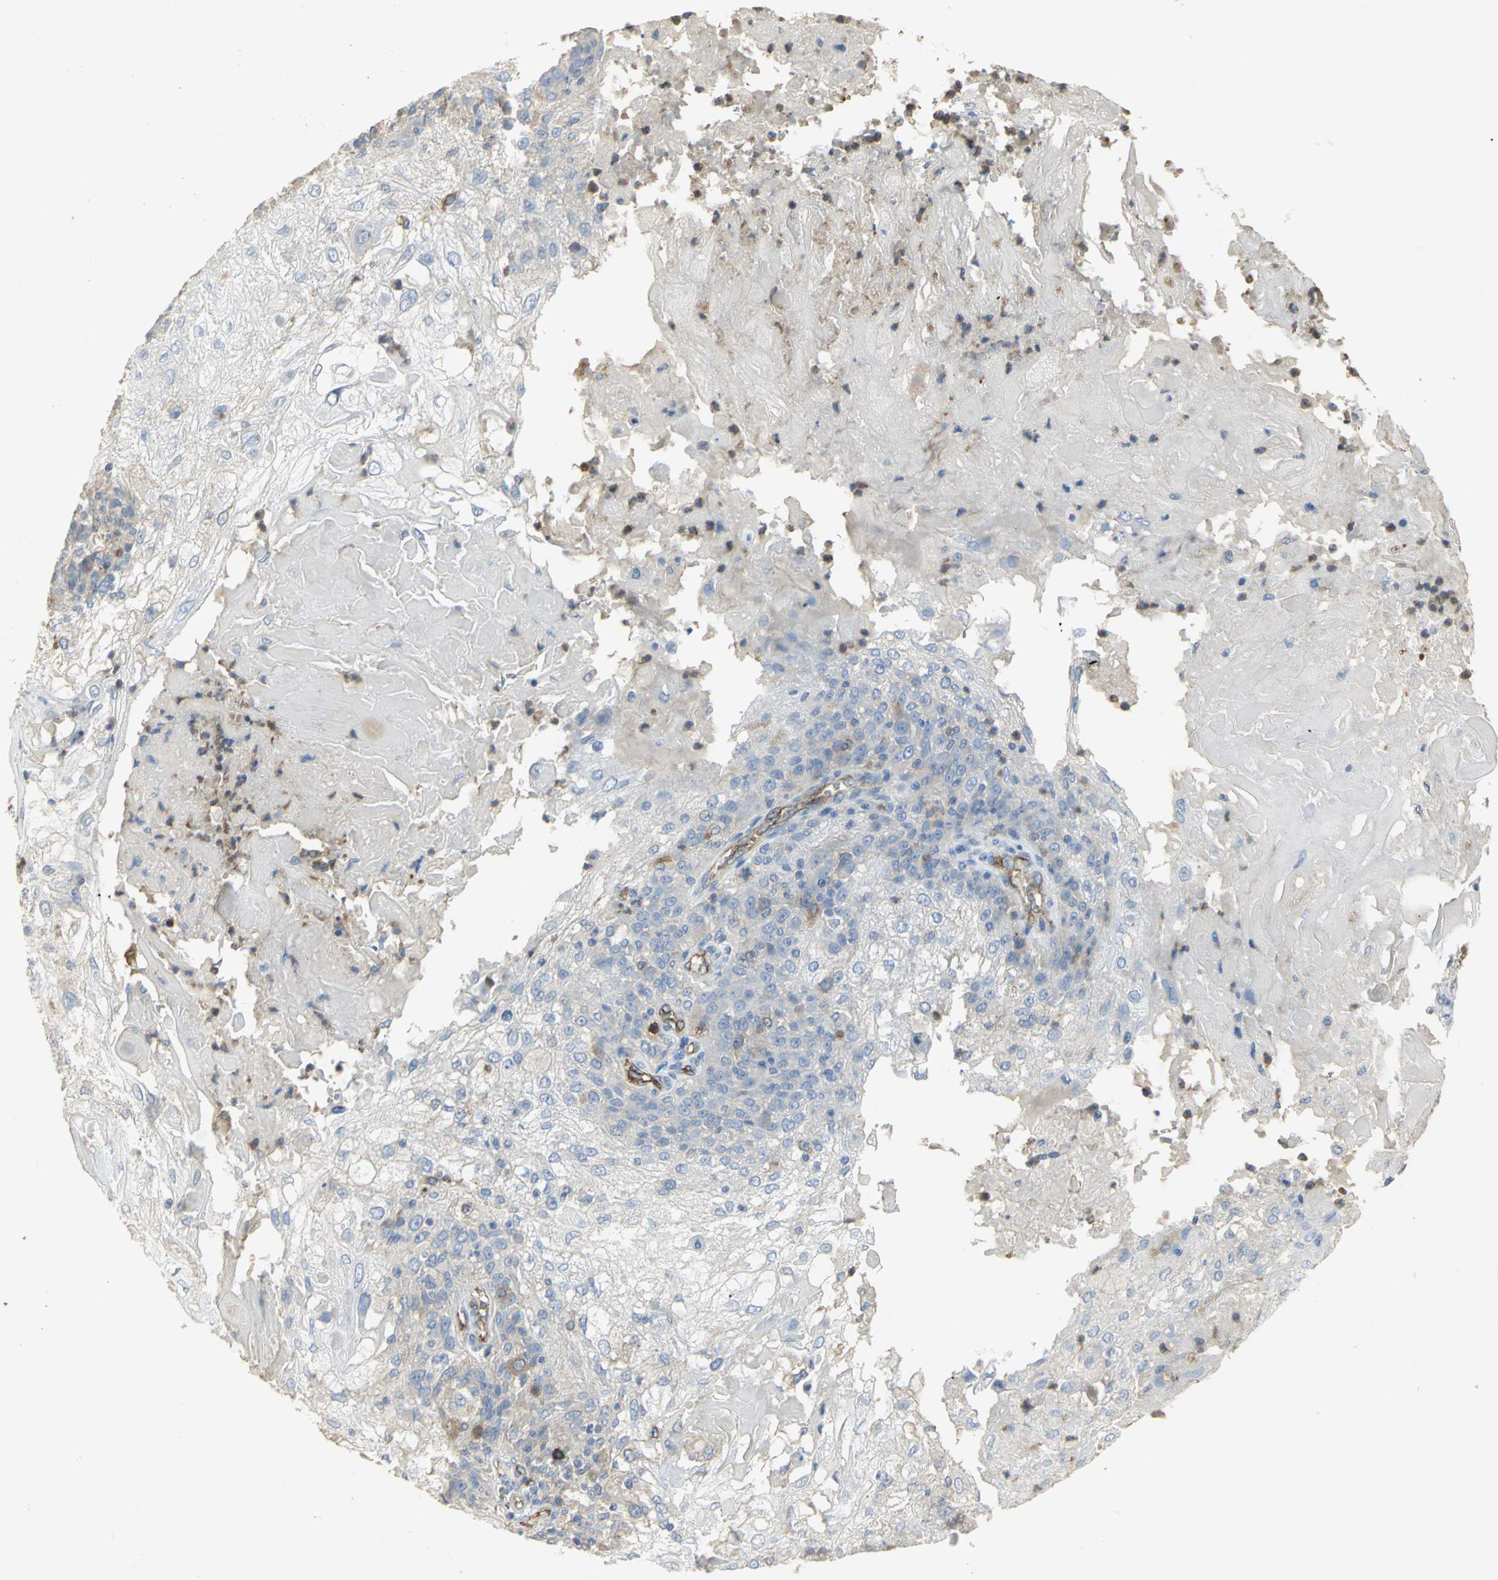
{"staining": {"intensity": "moderate", "quantity": "<25%", "location": "cytoplasmic/membranous"}, "tissue": "skin cancer", "cell_type": "Tumor cells", "image_type": "cancer", "snomed": [{"axis": "morphology", "description": "Normal tissue, NOS"}, {"axis": "morphology", "description": "Squamous cell carcinoma, NOS"}, {"axis": "topography", "description": "Skin"}], "caption": "High-magnification brightfield microscopy of skin squamous cell carcinoma stained with DAB (brown) and counterstained with hematoxylin (blue). tumor cells exhibit moderate cytoplasmic/membranous staining is present in about<25% of cells.", "gene": "DLGAP5", "patient": {"sex": "female", "age": 83}}